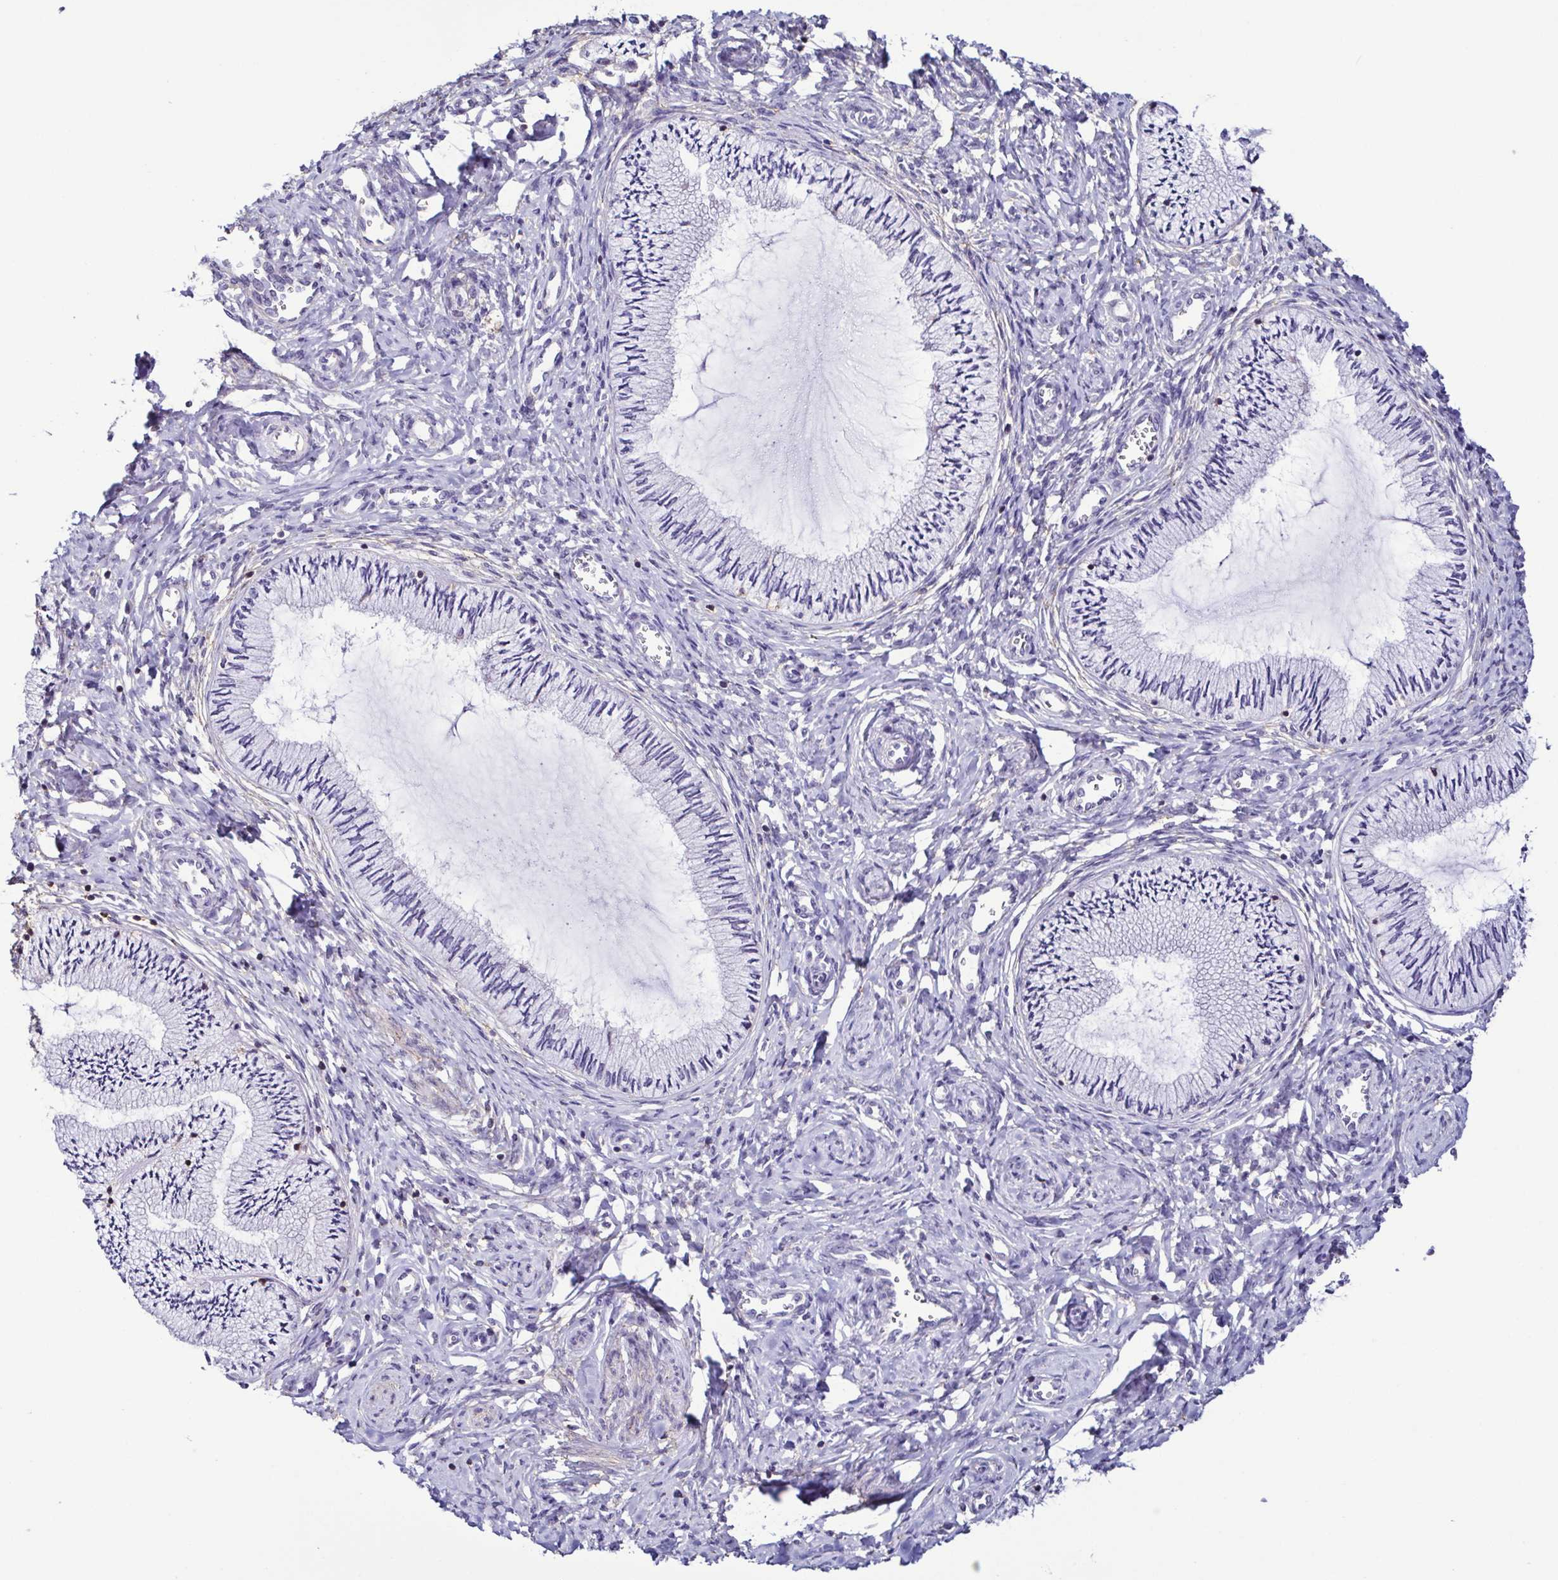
{"staining": {"intensity": "negative", "quantity": "none", "location": "none"}, "tissue": "cervix", "cell_type": "Glandular cells", "image_type": "normal", "snomed": [{"axis": "morphology", "description": "Normal tissue, NOS"}, {"axis": "topography", "description": "Cervix"}], "caption": "This is an IHC micrograph of normal human cervix. There is no staining in glandular cells.", "gene": "TNNT2", "patient": {"sex": "female", "age": 24}}